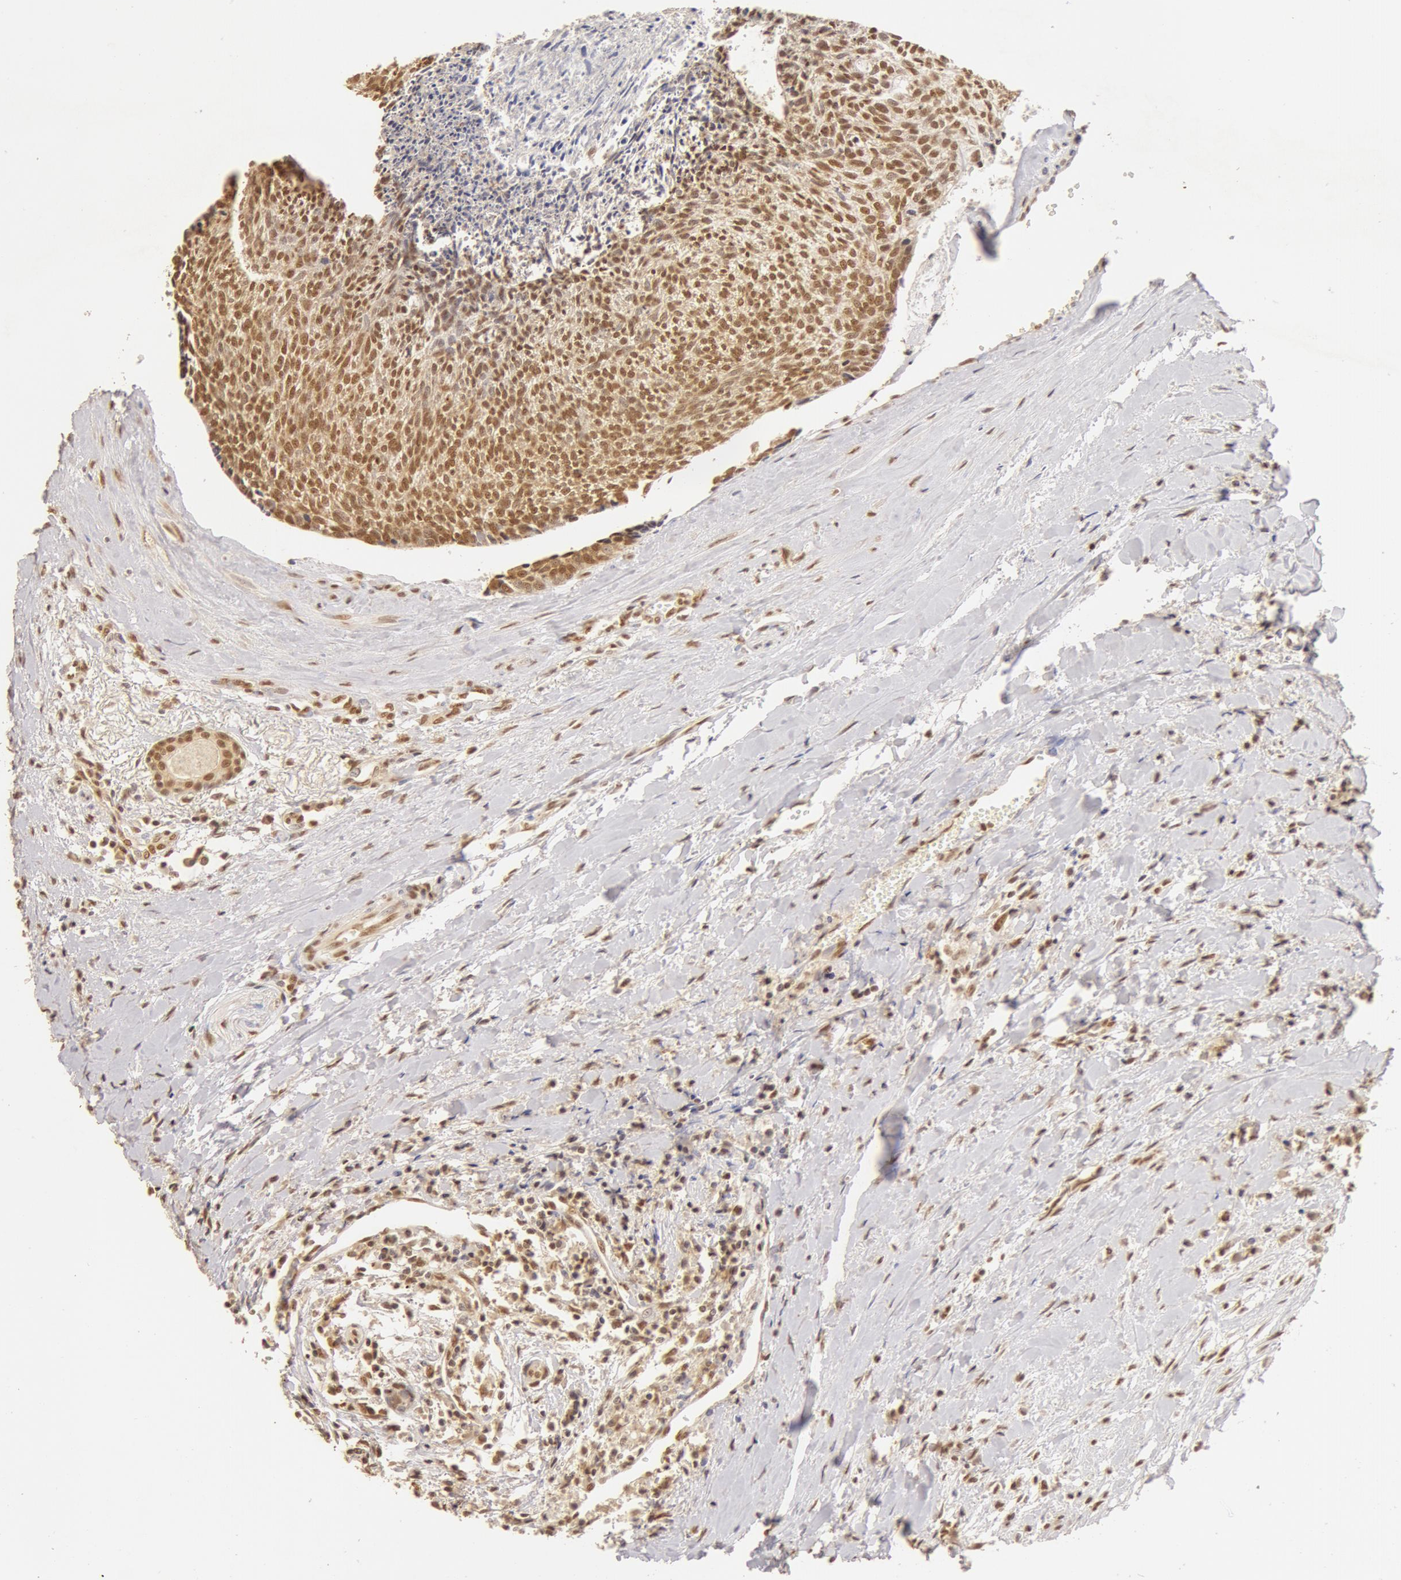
{"staining": {"intensity": "moderate", "quantity": ">75%", "location": "cytoplasmic/membranous,nuclear"}, "tissue": "head and neck cancer", "cell_type": "Tumor cells", "image_type": "cancer", "snomed": [{"axis": "morphology", "description": "Squamous cell carcinoma, NOS"}, {"axis": "topography", "description": "Salivary gland"}, {"axis": "topography", "description": "Head-Neck"}], "caption": "Immunohistochemistry image of head and neck squamous cell carcinoma stained for a protein (brown), which exhibits medium levels of moderate cytoplasmic/membranous and nuclear expression in approximately >75% of tumor cells.", "gene": "SNRNP70", "patient": {"sex": "male", "age": 70}}